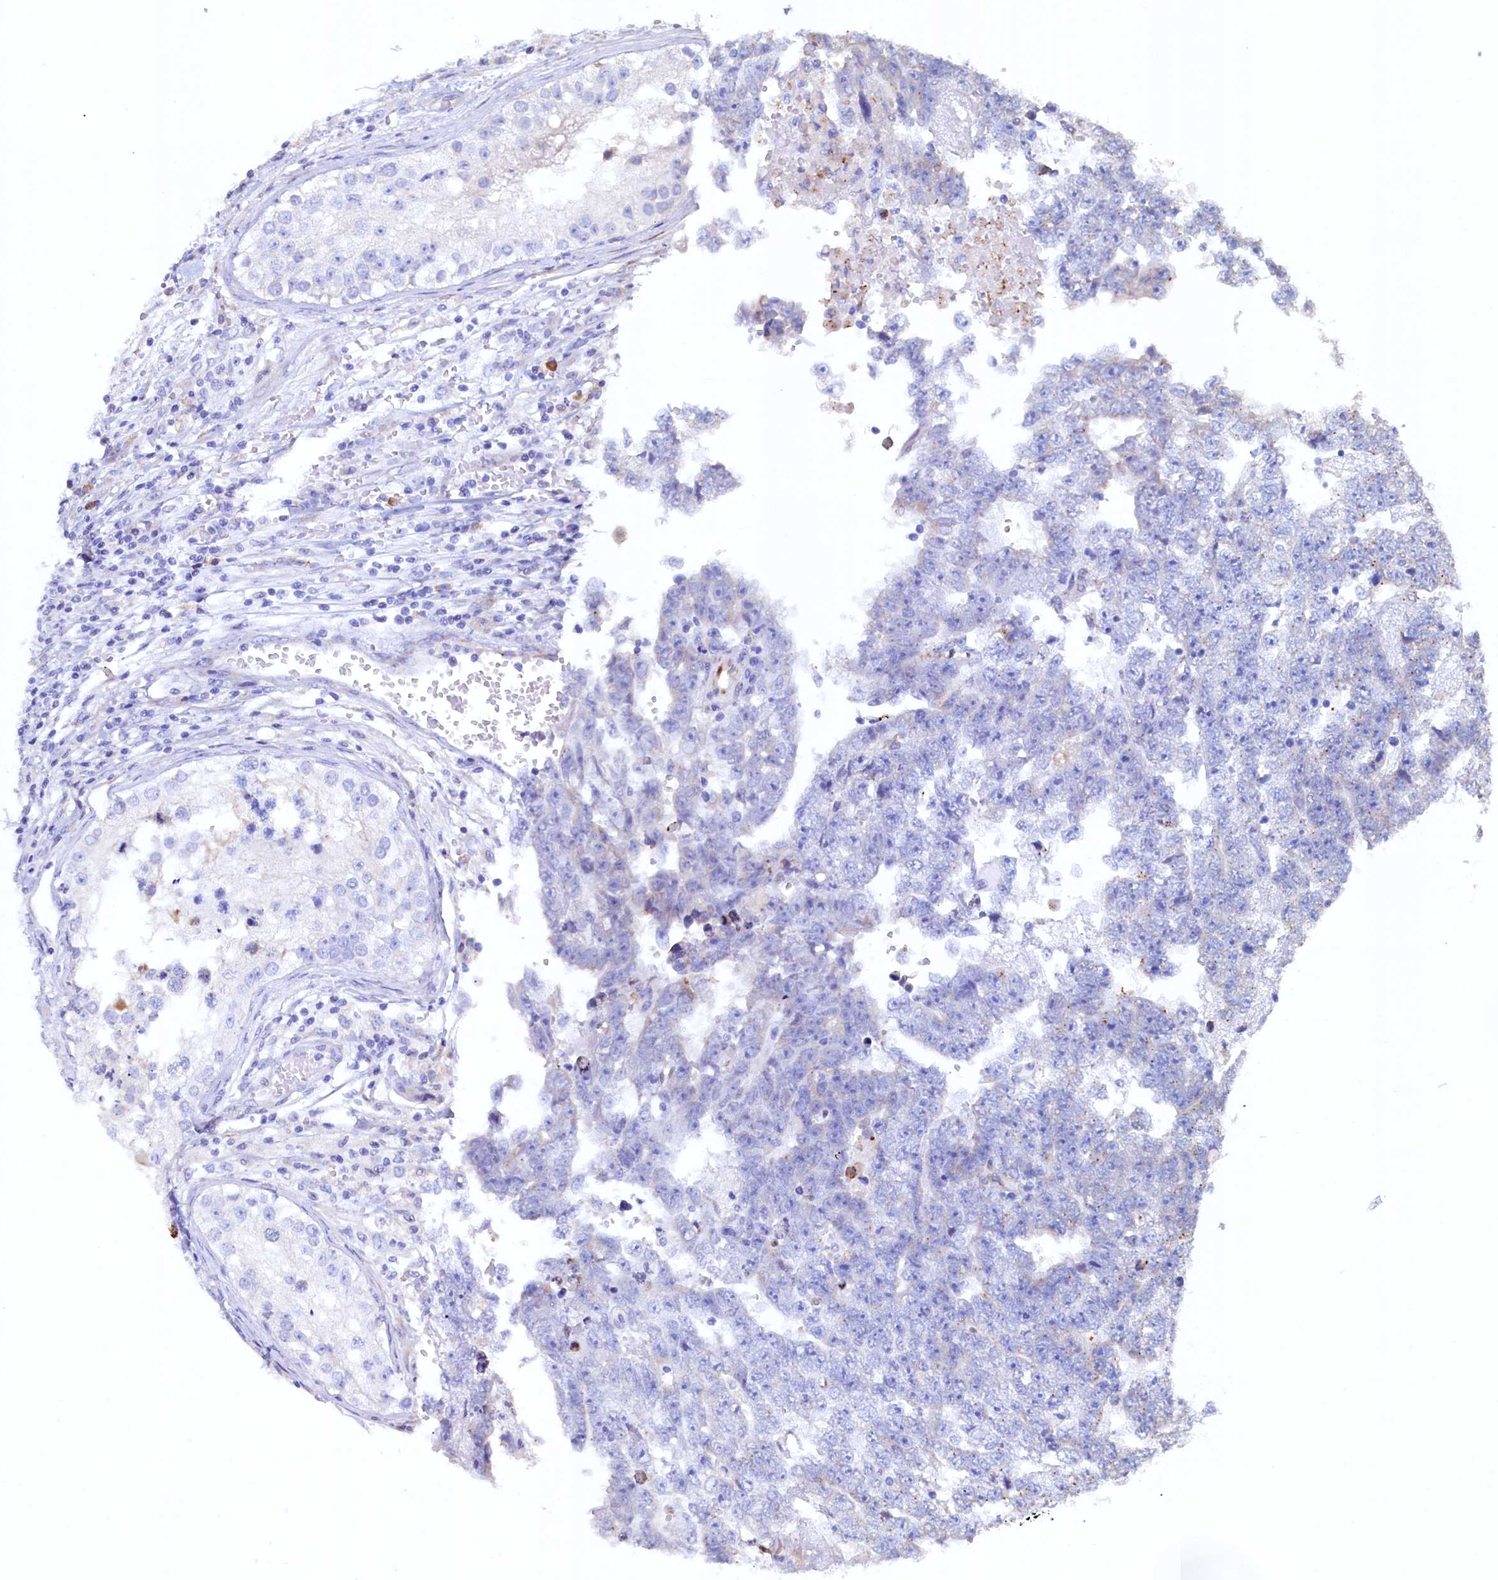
{"staining": {"intensity": "negative", "quantity": "none", "location": "none"}, "tissue": "testis cancer", "cell_type": "Tumor cells", "image_type": "cancer", "snomed": [{"axis": "morphology", "description": "Carcinoma, Embryonal, NOS"}, {"axis": "topography", "description": "Testis"}], "caption": "Immunohistochemical staining of human testis embryonal carcinoma demonstrates no significant staining in tumor cells.", "gene": "CBLIF", "patient": {"sex": "male", "age": 25}}